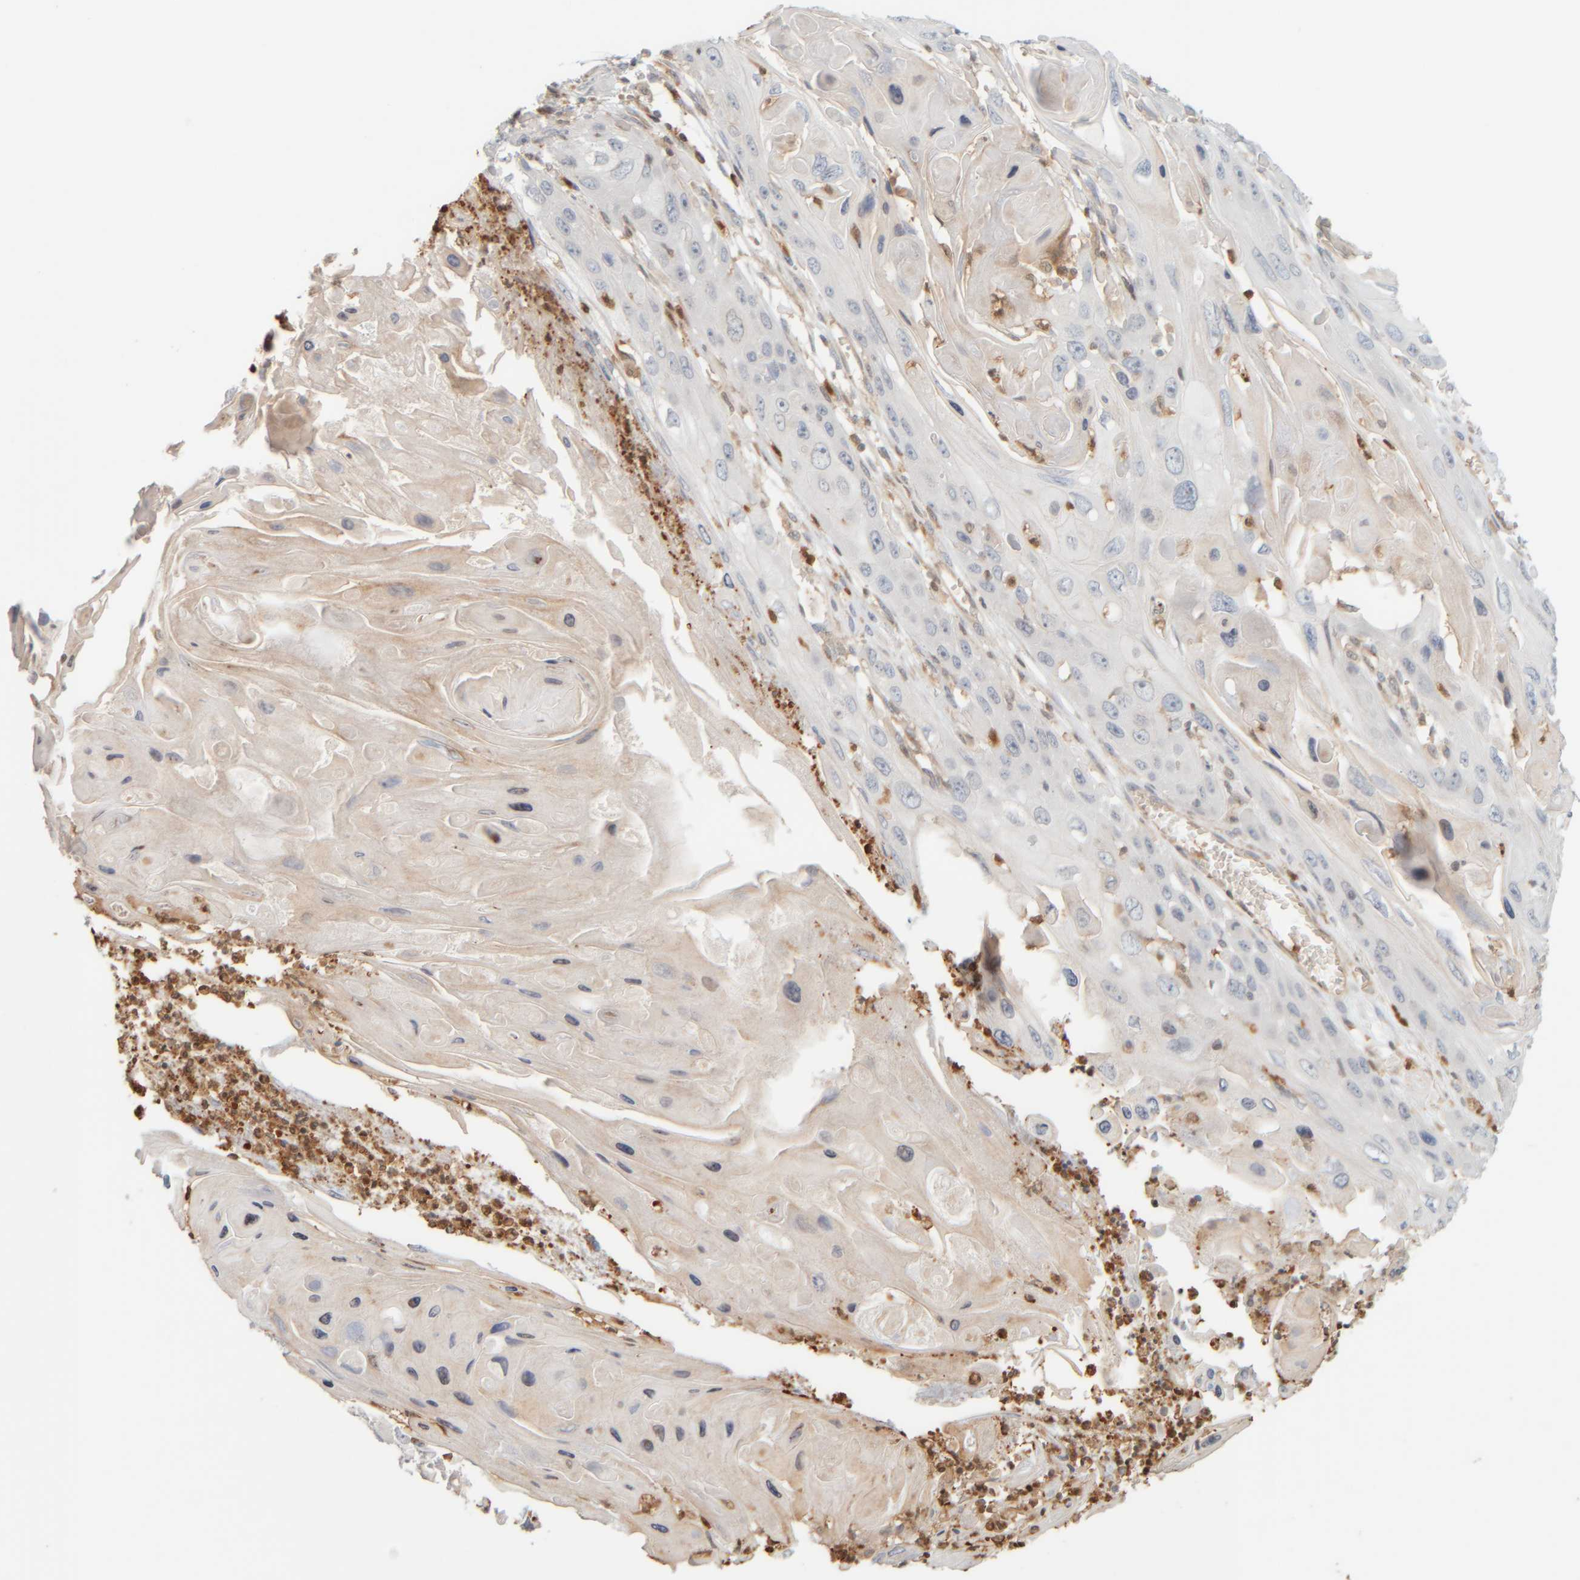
{"staining": {"intensity": "negative", "quantity": "none", "location": "none"}, "tissue": "skin cancer", "cell_type": "Tumor cells", "image_type": "cancer", "snomed": [{"axis": "morphology", "description": "Squamous cell carcinoma, NOS"}, {"axis": "topography", "description": "Skin"}], "caption": "High power microscopy photomicrograph of an immunohistochemistry micrograph of skin squamous cell carcinoma, revealing no significant positivity in tumor cells. (DAB (3,3'-diaminobenzidine) IHC visualized using brightfield microscopy, high magnification).", "gene": "PTGES3L-AARSD1", "patient": {"sex": "male", "age": 55}}